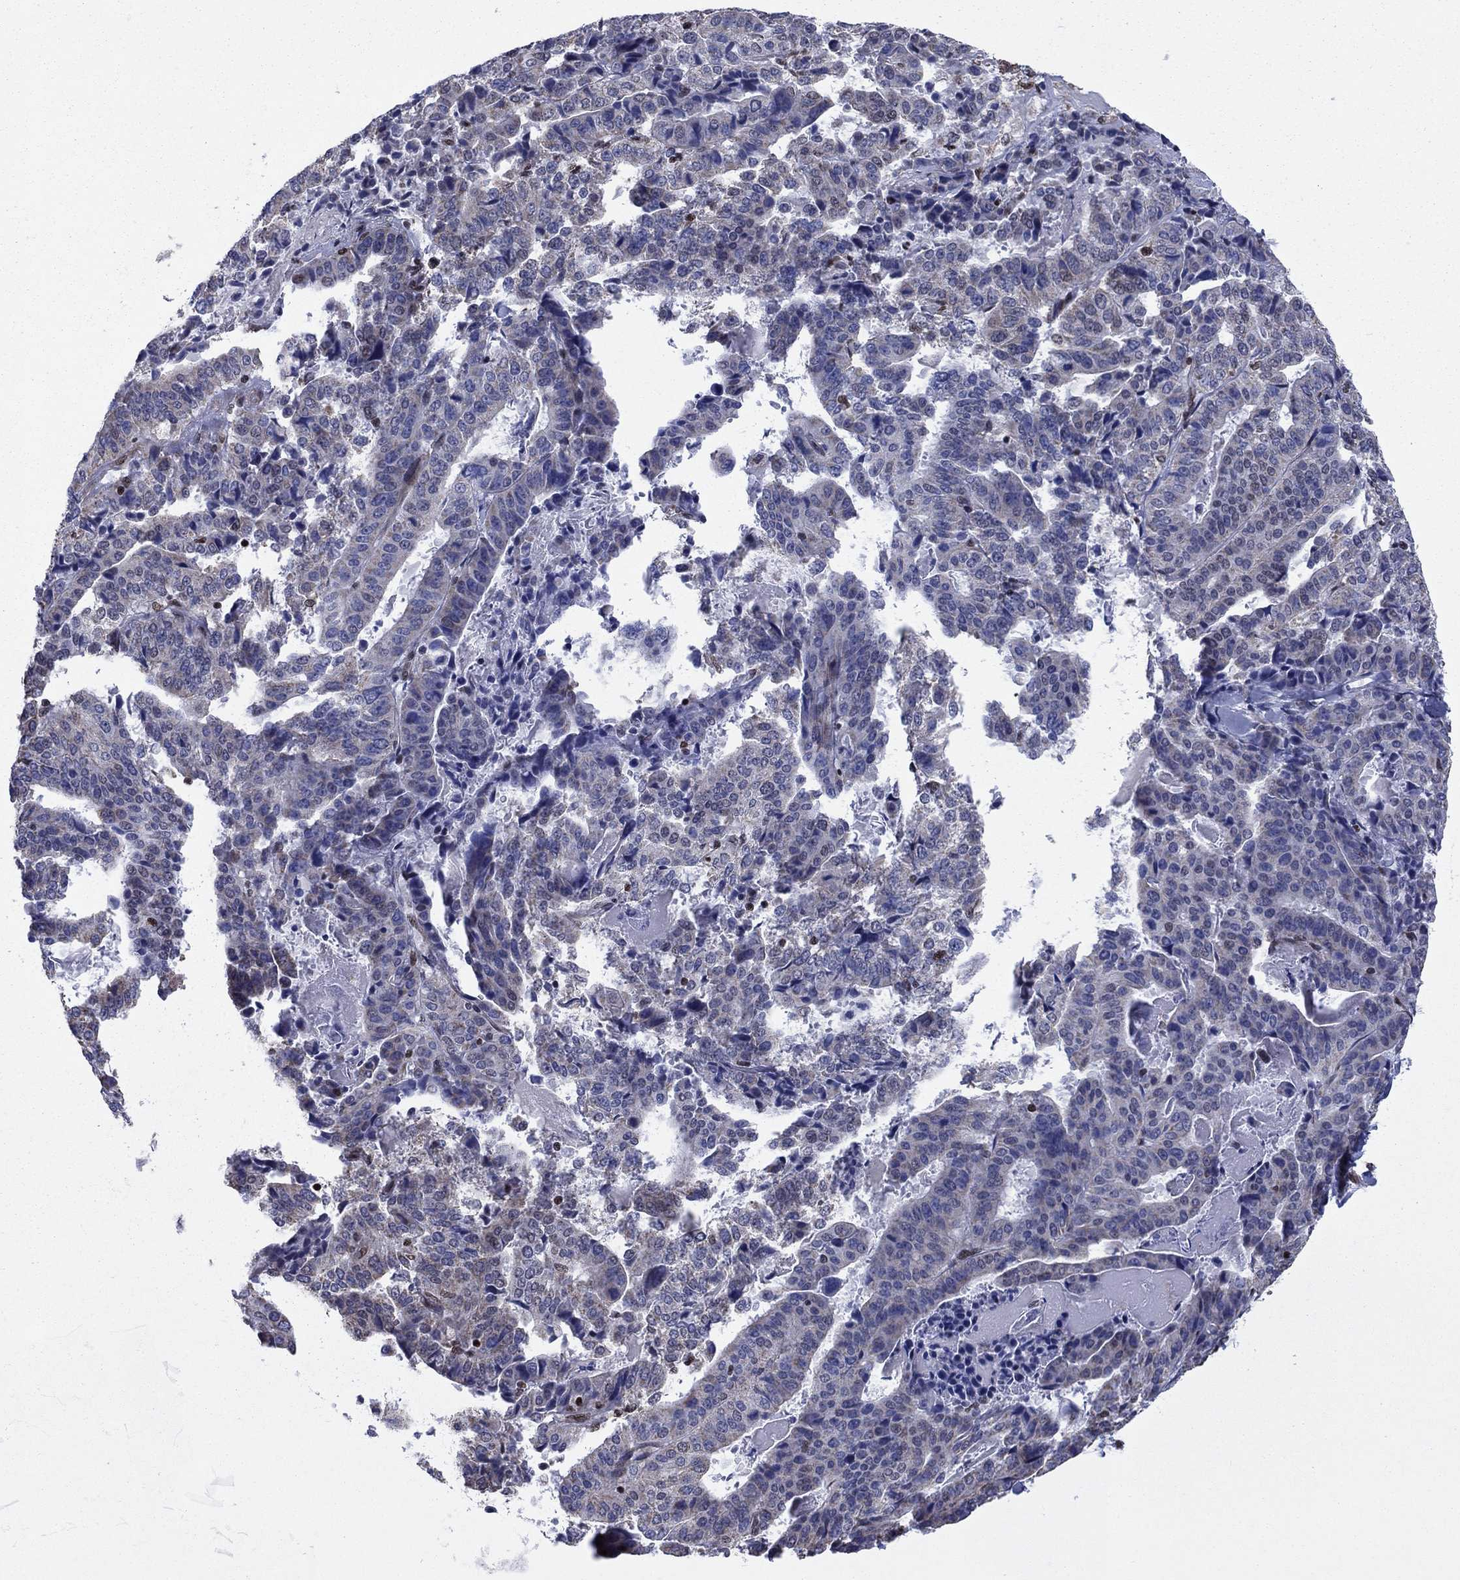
{"staining": {"intensity": "weak", "quantity": "<25%", "location": "cytoplasmic/membranous"}, "tissue": "stomach cancer", "cell_type": "Tumor cells", "image_type": "cancer", "snomed": [{"axis": "morphology", "description": "Adenocarcinoma, NOS"}, {"axis": "topography", "description": "Stomach"}], "caption": "IHC micrograph of stomach cancer stained for a protein (brown), which exhibits no expression in tumor cells.", "gene": "N4BP2", "patient": {"sex": "male", "age": 48}}